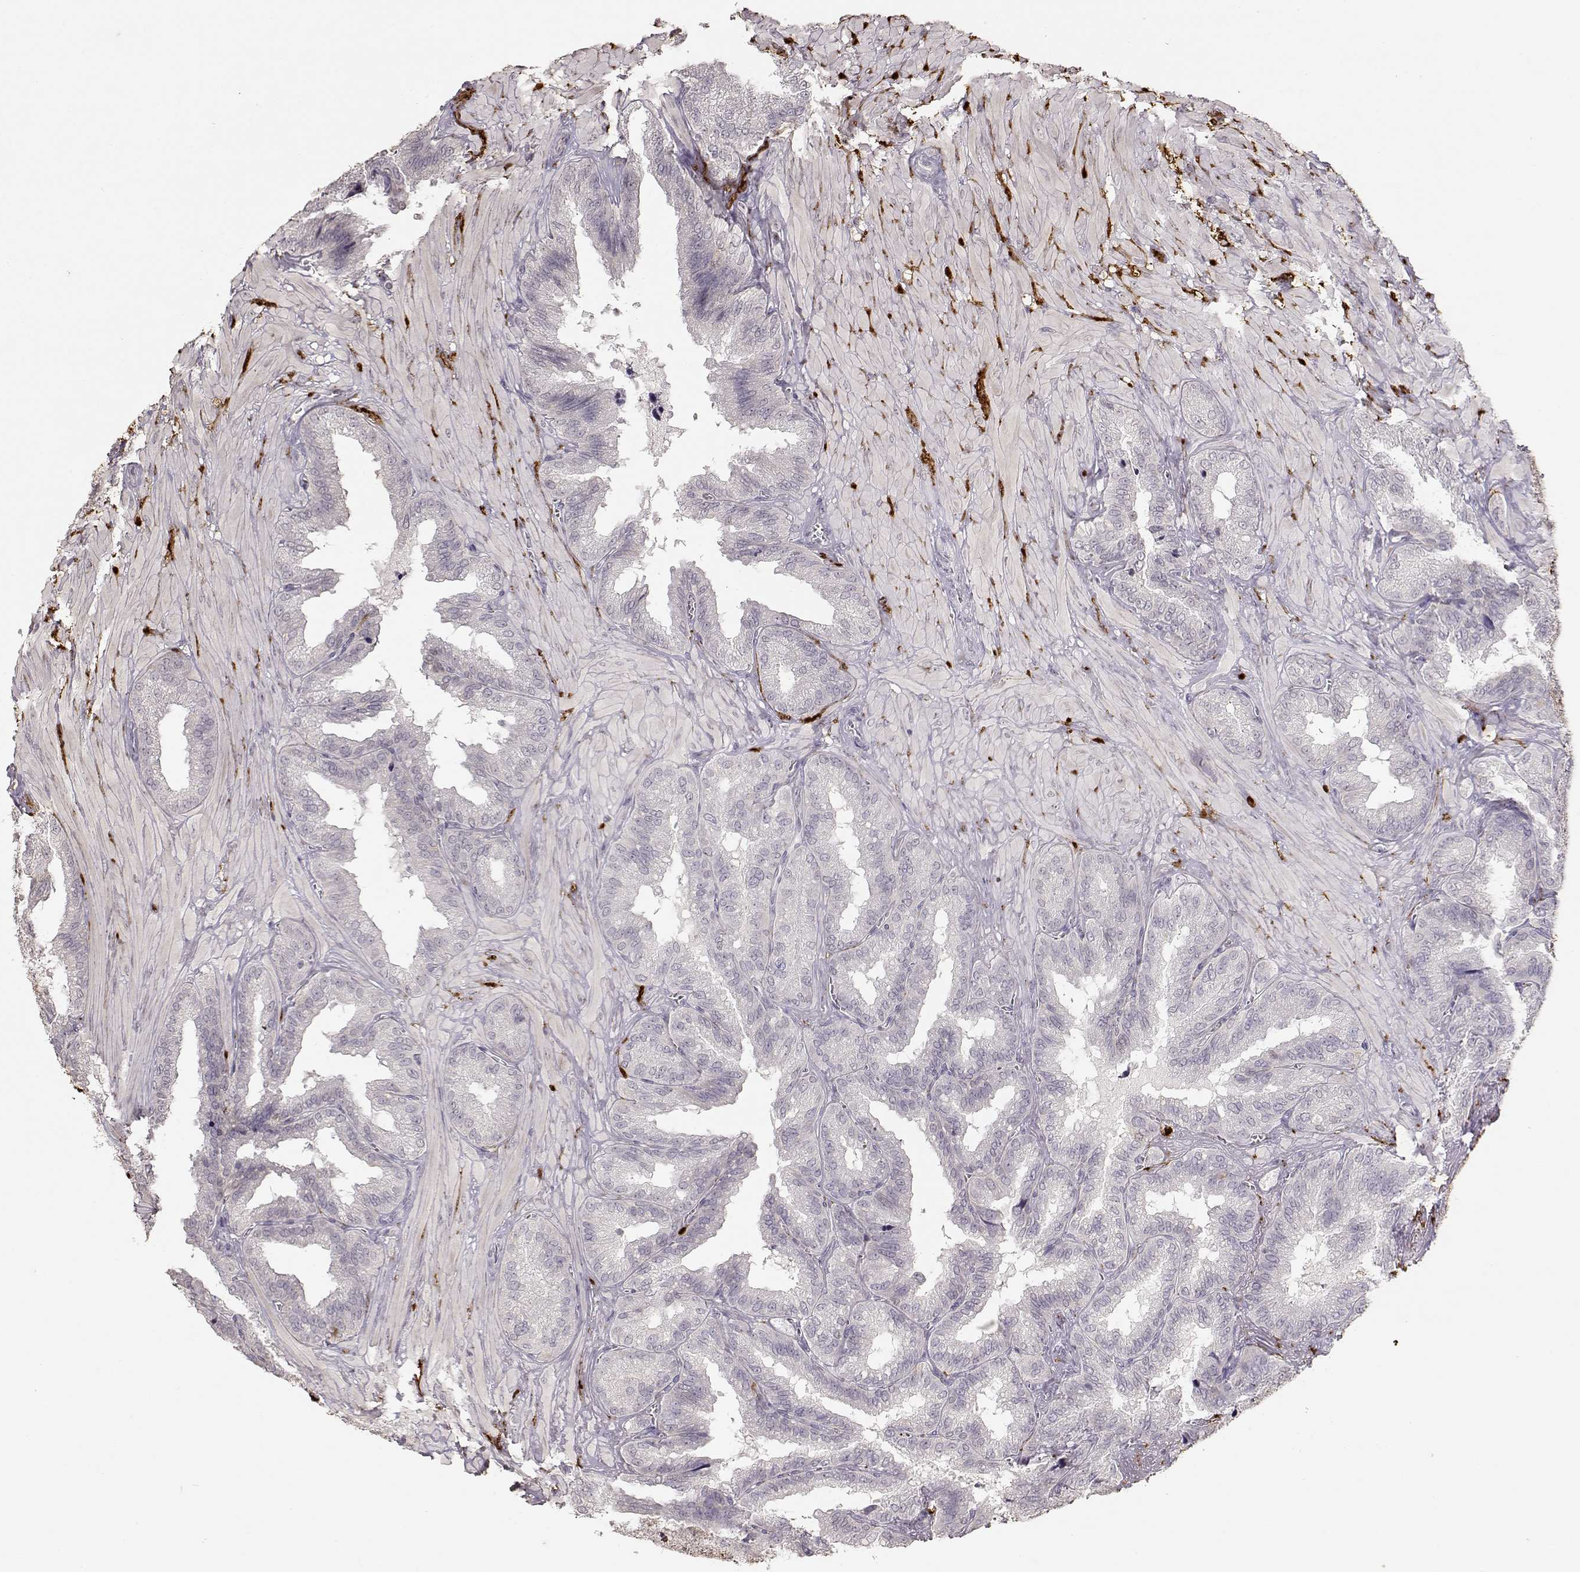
{"staining": {"intensity": "negative", "quantity": "none", "location": "none"}, "tissue": "seminal vesicle", "cell_type": "Glandular cells", "image_type": "normal", "snomed": [{"axis": "morphology", "description": "Normal tissue, NOS"}, {"axis": "topography", "description": "Seminal veicle"}], "caption": "Histopathology image shows no protein expression in glandular cells of normal seminal vesicle.", "gene": "S100B", "patient": {"sex": "male", "age": 37}}